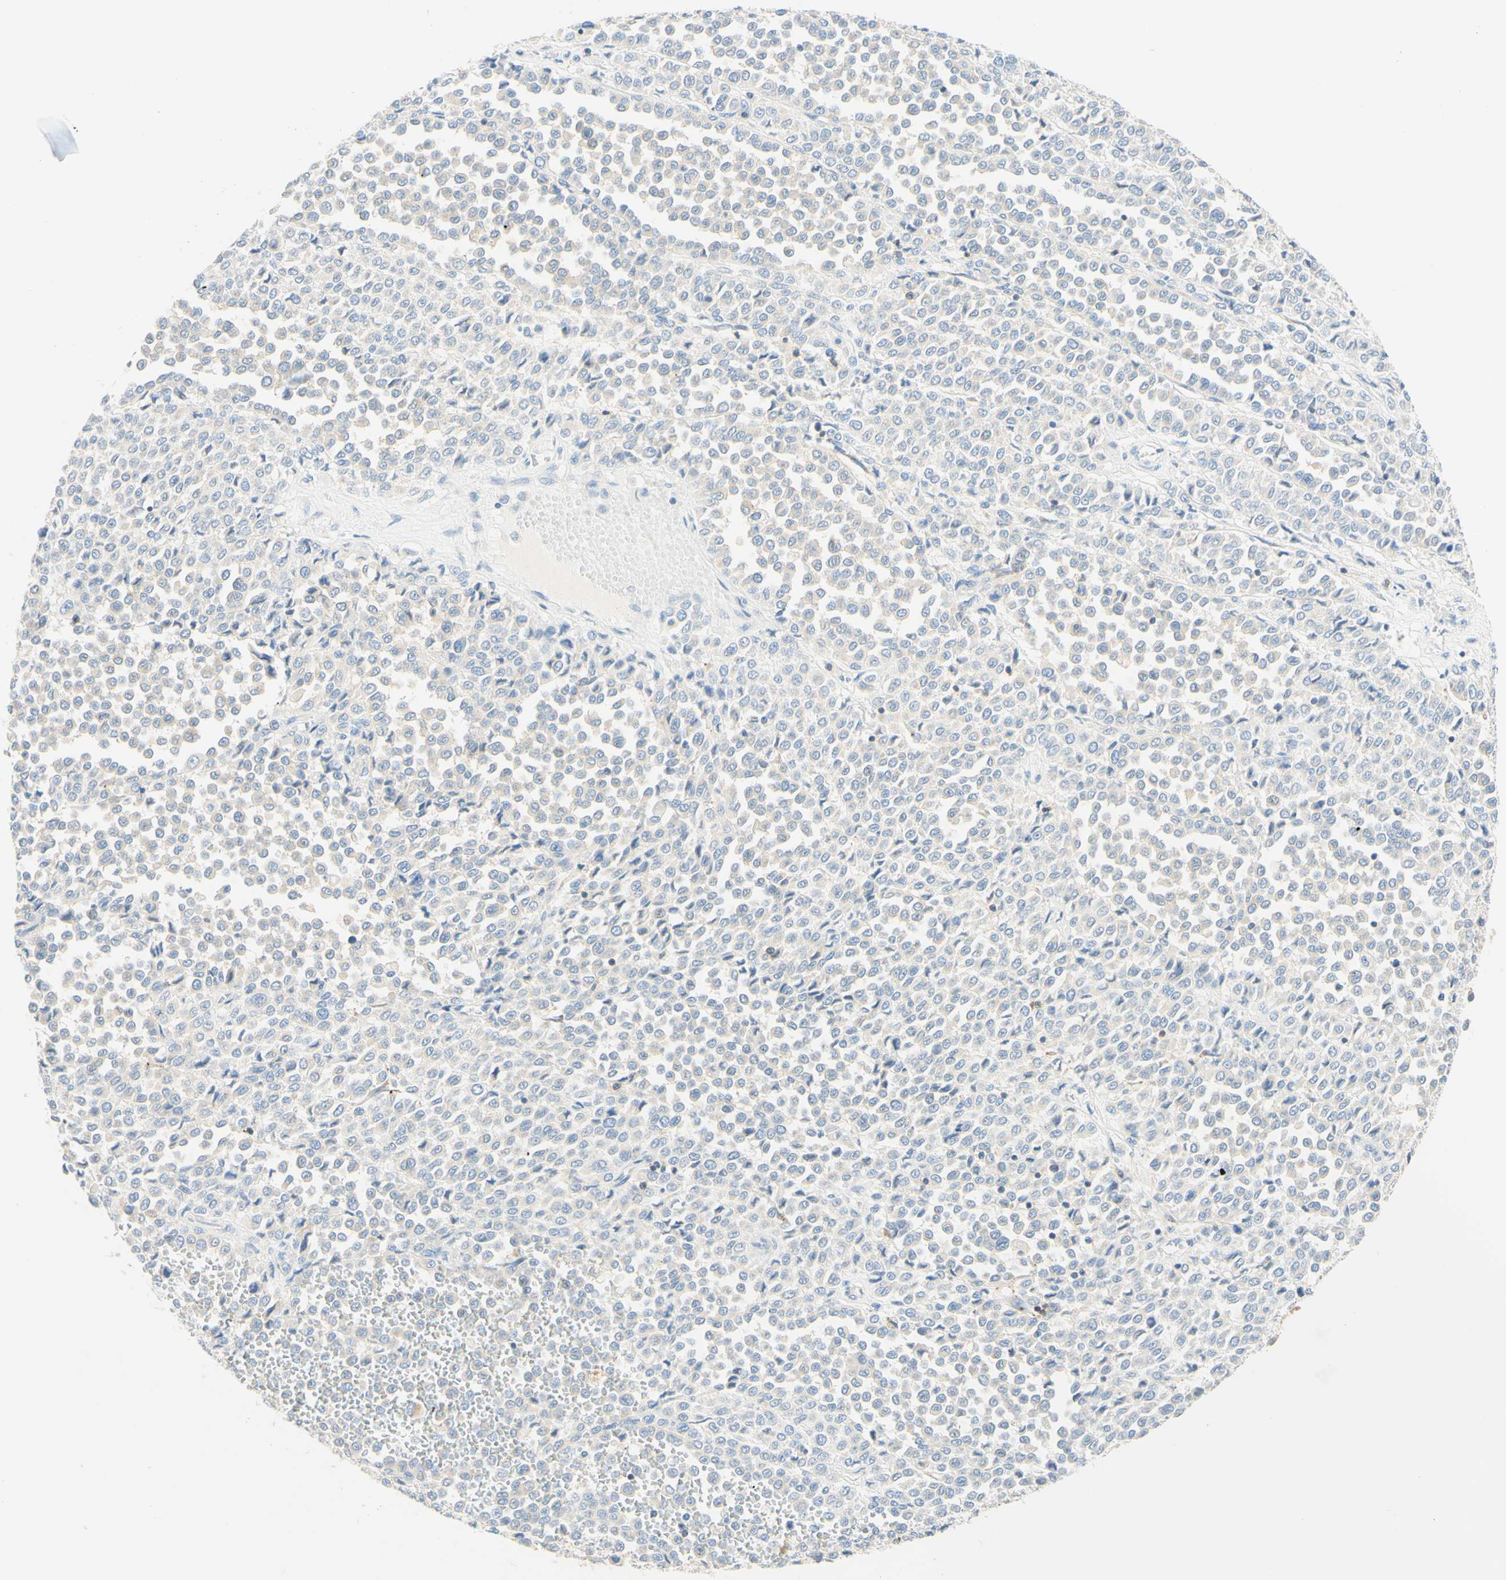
{"staining": {"intensity": "negative", "quantity": "none", "location": "none"}, "tissue": "melanoma", "cell_type": "Tumor cells", "image_type": "cancer", "snomed": [{"axis": "morphology", "description": "Malignant melanoma, Metastatic site"}, {"axis": "topography", "description": "Pancreas"}], "caption": "An IHC micrograph of malignant melanoma (metastatic site) is shown. There is no staining in tumor cells of malignant melanoma (metastatic site).", "gene": "LAT", "patient": {"sex": "female", "age": 30}}